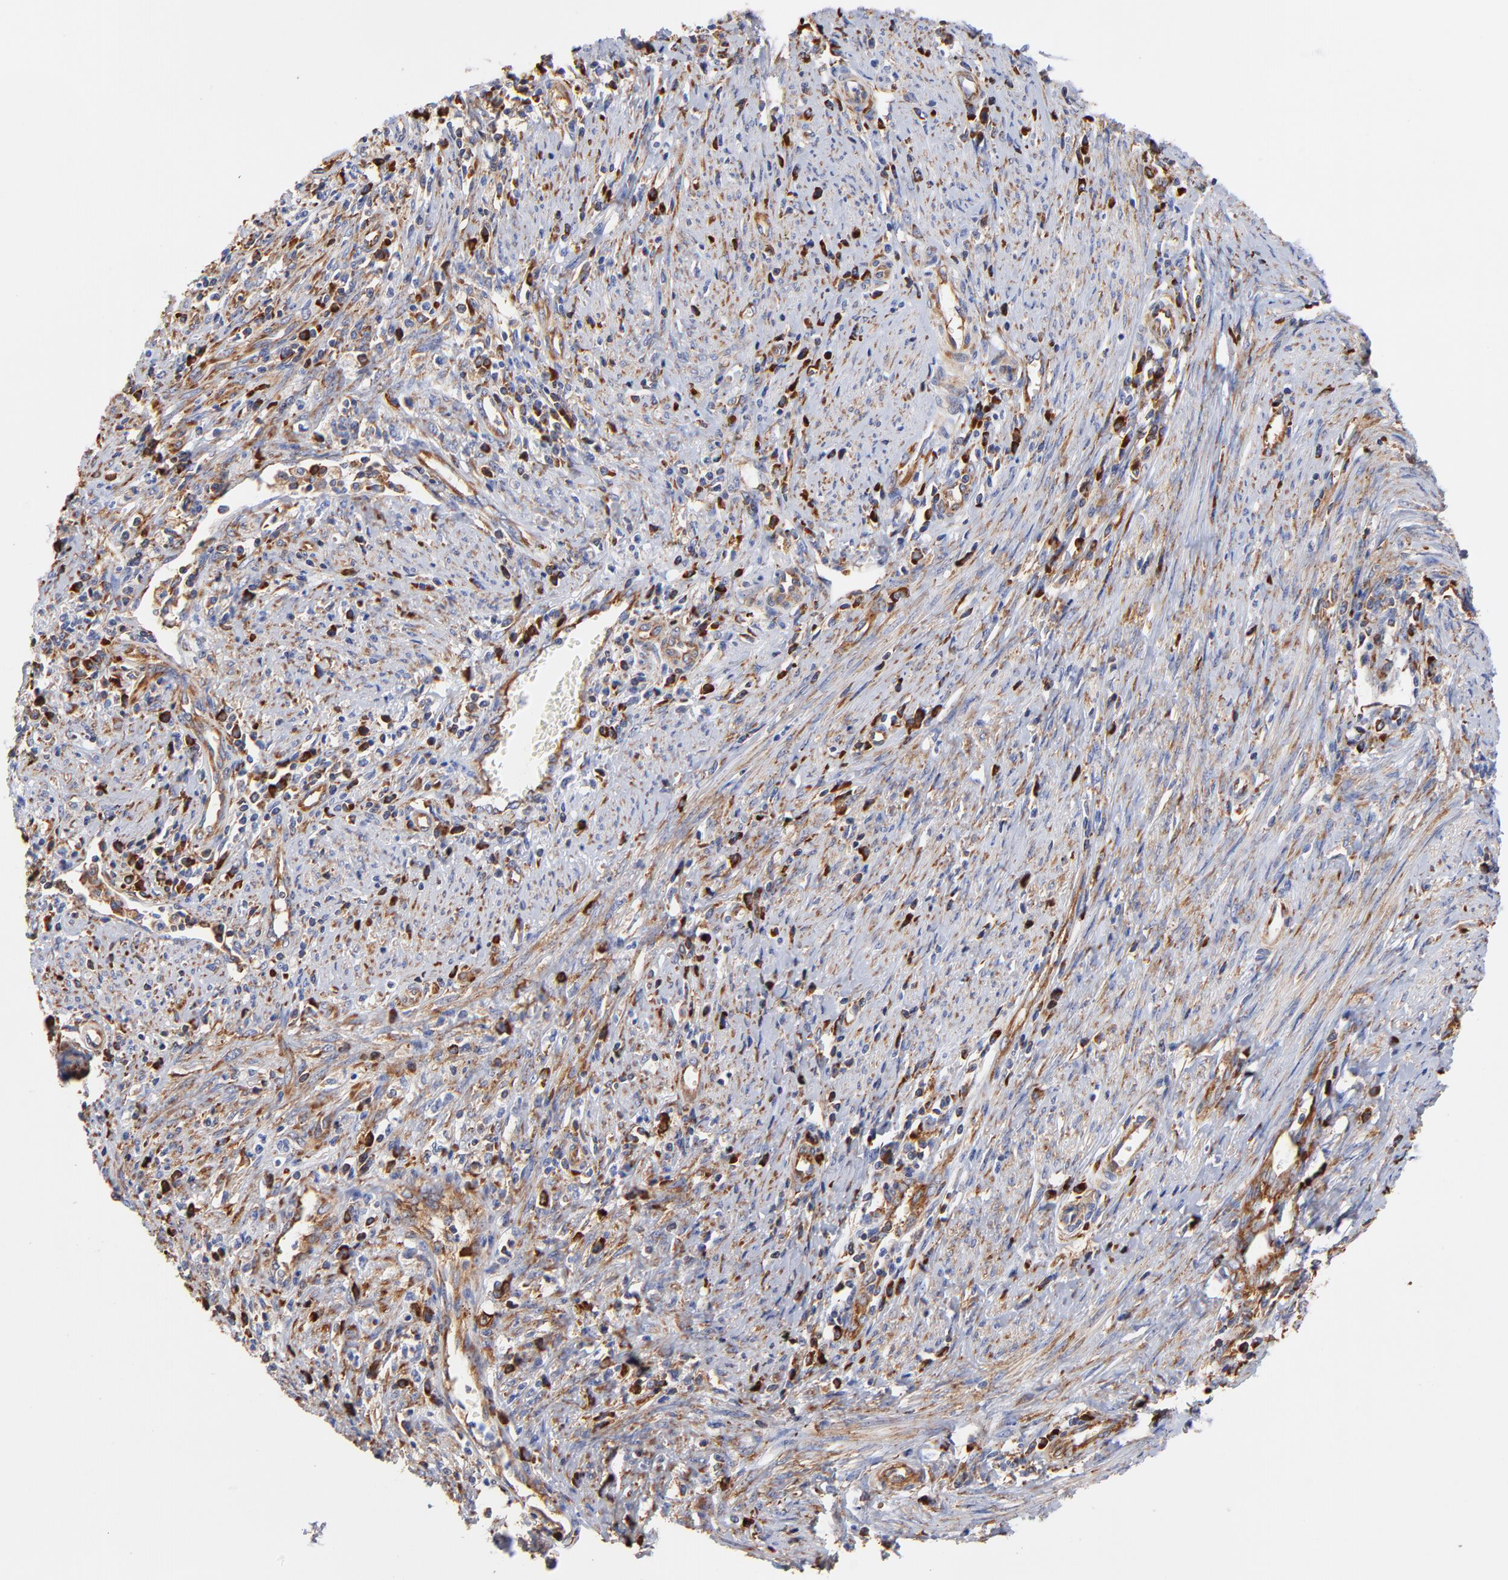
{"staining": {"intensity": "moderate", "quantity": ">75%", "location": "cytoplasmic/membranous"}, "tissue": "cervical cancer", "cell_type": "Tumor cells", "image_type": "cancer", "snomed": [{"axis": "morphology", "description": "Adenocarcinoma, NOS"}, {"axis": "topography", "description": "Cervix"}], "caption": "Protein expression analysis of human cervical cancer (adenocarcinoma) reveals moderate cytoplasmic/membranous staining in about >75% of tumor cells.", "gene": "RPL27", "patient": {"sex": "female", "age": 36}}